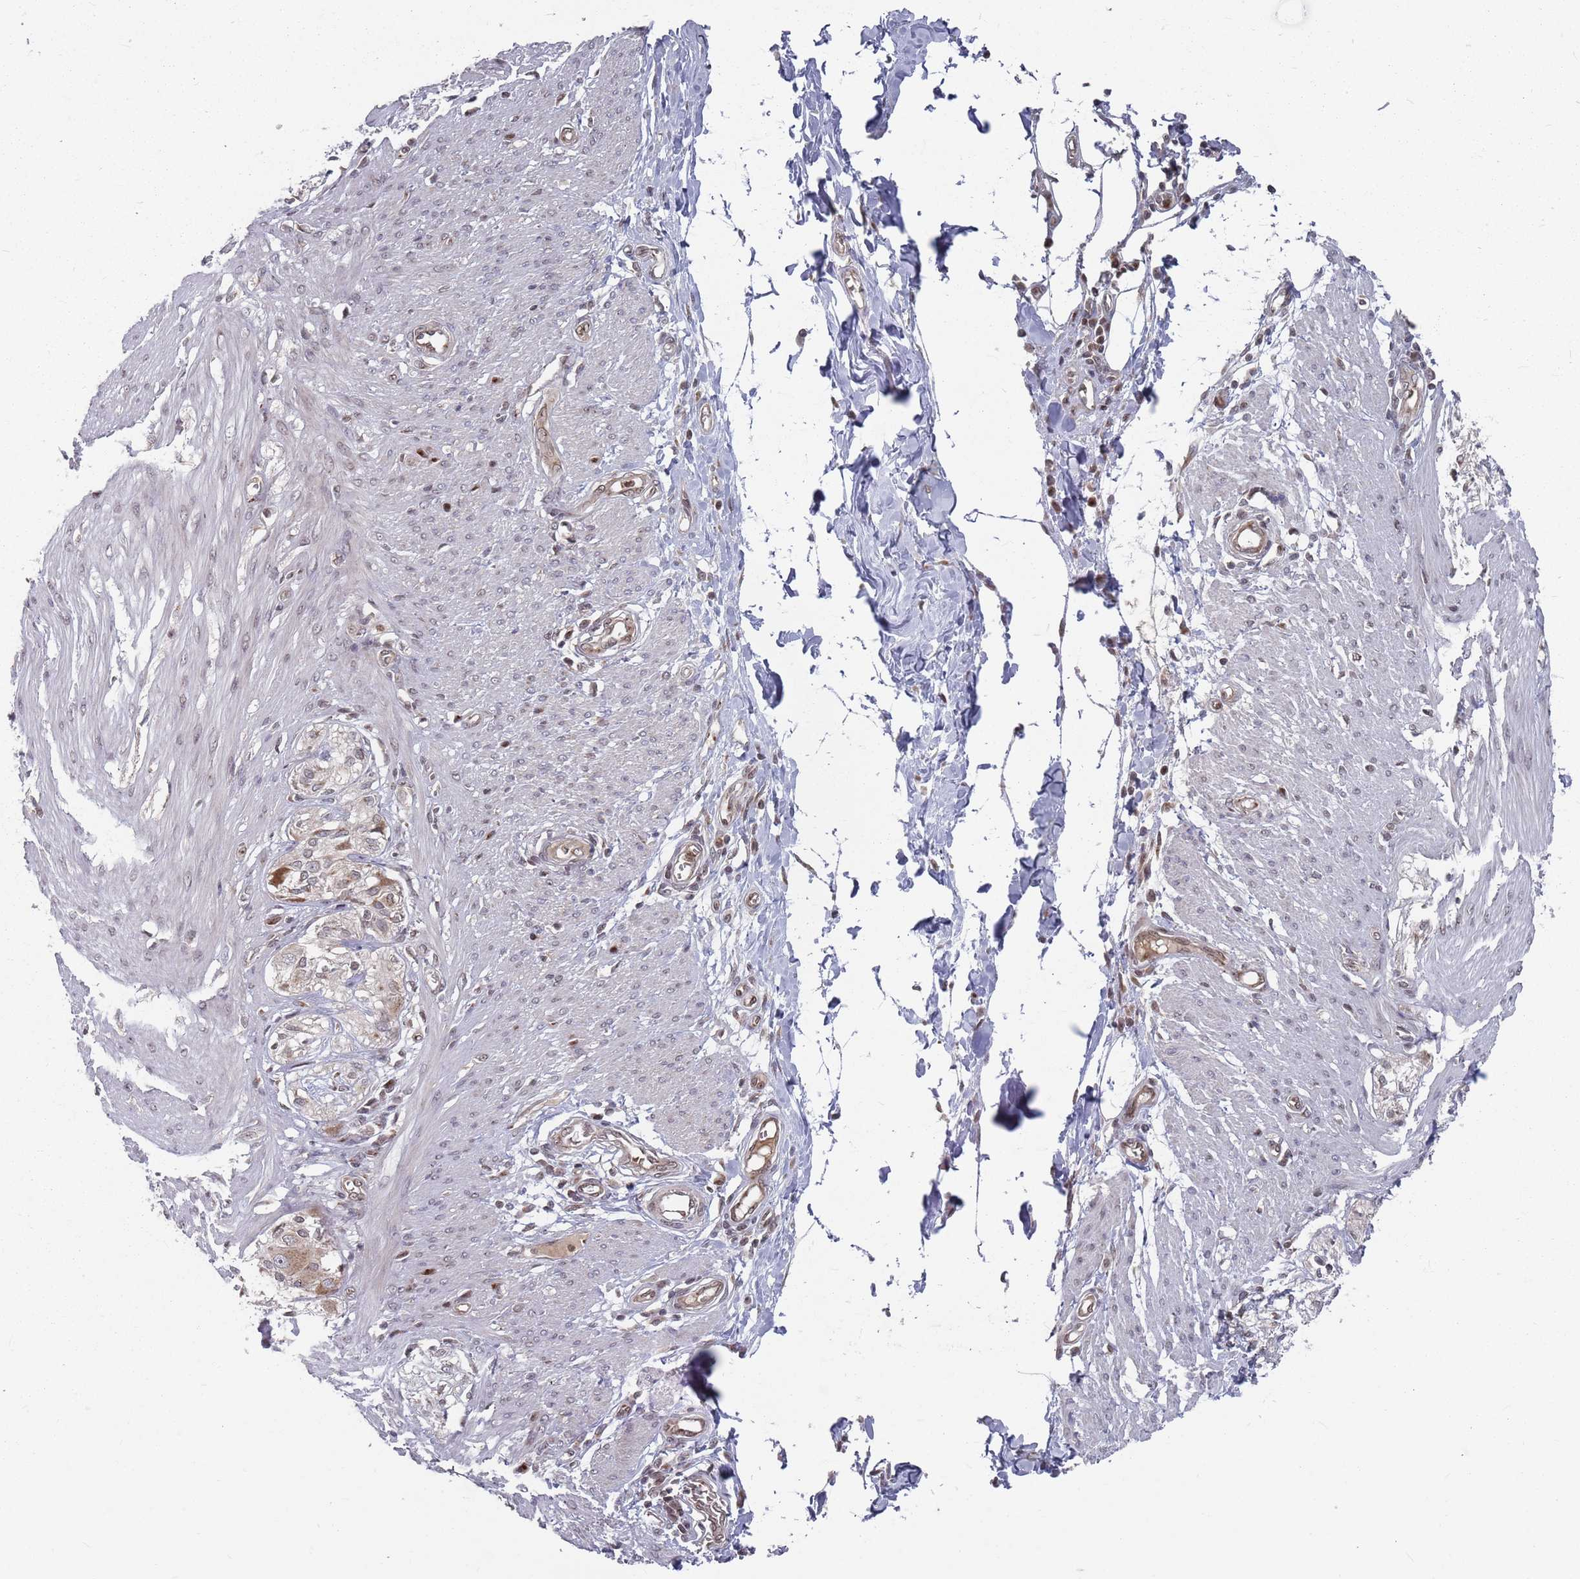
{"staining": {"intensity": "weak", "quantity": "25%-75%", "location": "cytoplasmic/membranous"}, "tissue": "smooth muscle", "cell_type": "Smooth muscle cells", "image_type": "normal", "snomed": [{"axis": "morphology", "description": "Normal tissue, NOS"}, {"axis": "morphology", "description": "Adenocarcinoma, NOS"}, {"axis": "topography", "description": "Colon"}, {"axis": "topography", "description": "Peripheral nerve tissue"}], "caption": "Immunohistochemical staining of benign human smooth muscle displays low levels of weak cytoplasmic/membranous positivity in about 25%-75% of smooth muscle cells. Immunohistochemistry (ihc) stains the protein of interest in brown and the nuclei are stained blue.", "gene": "FMO4", "patient": {"sex": "male", "age": 14}}